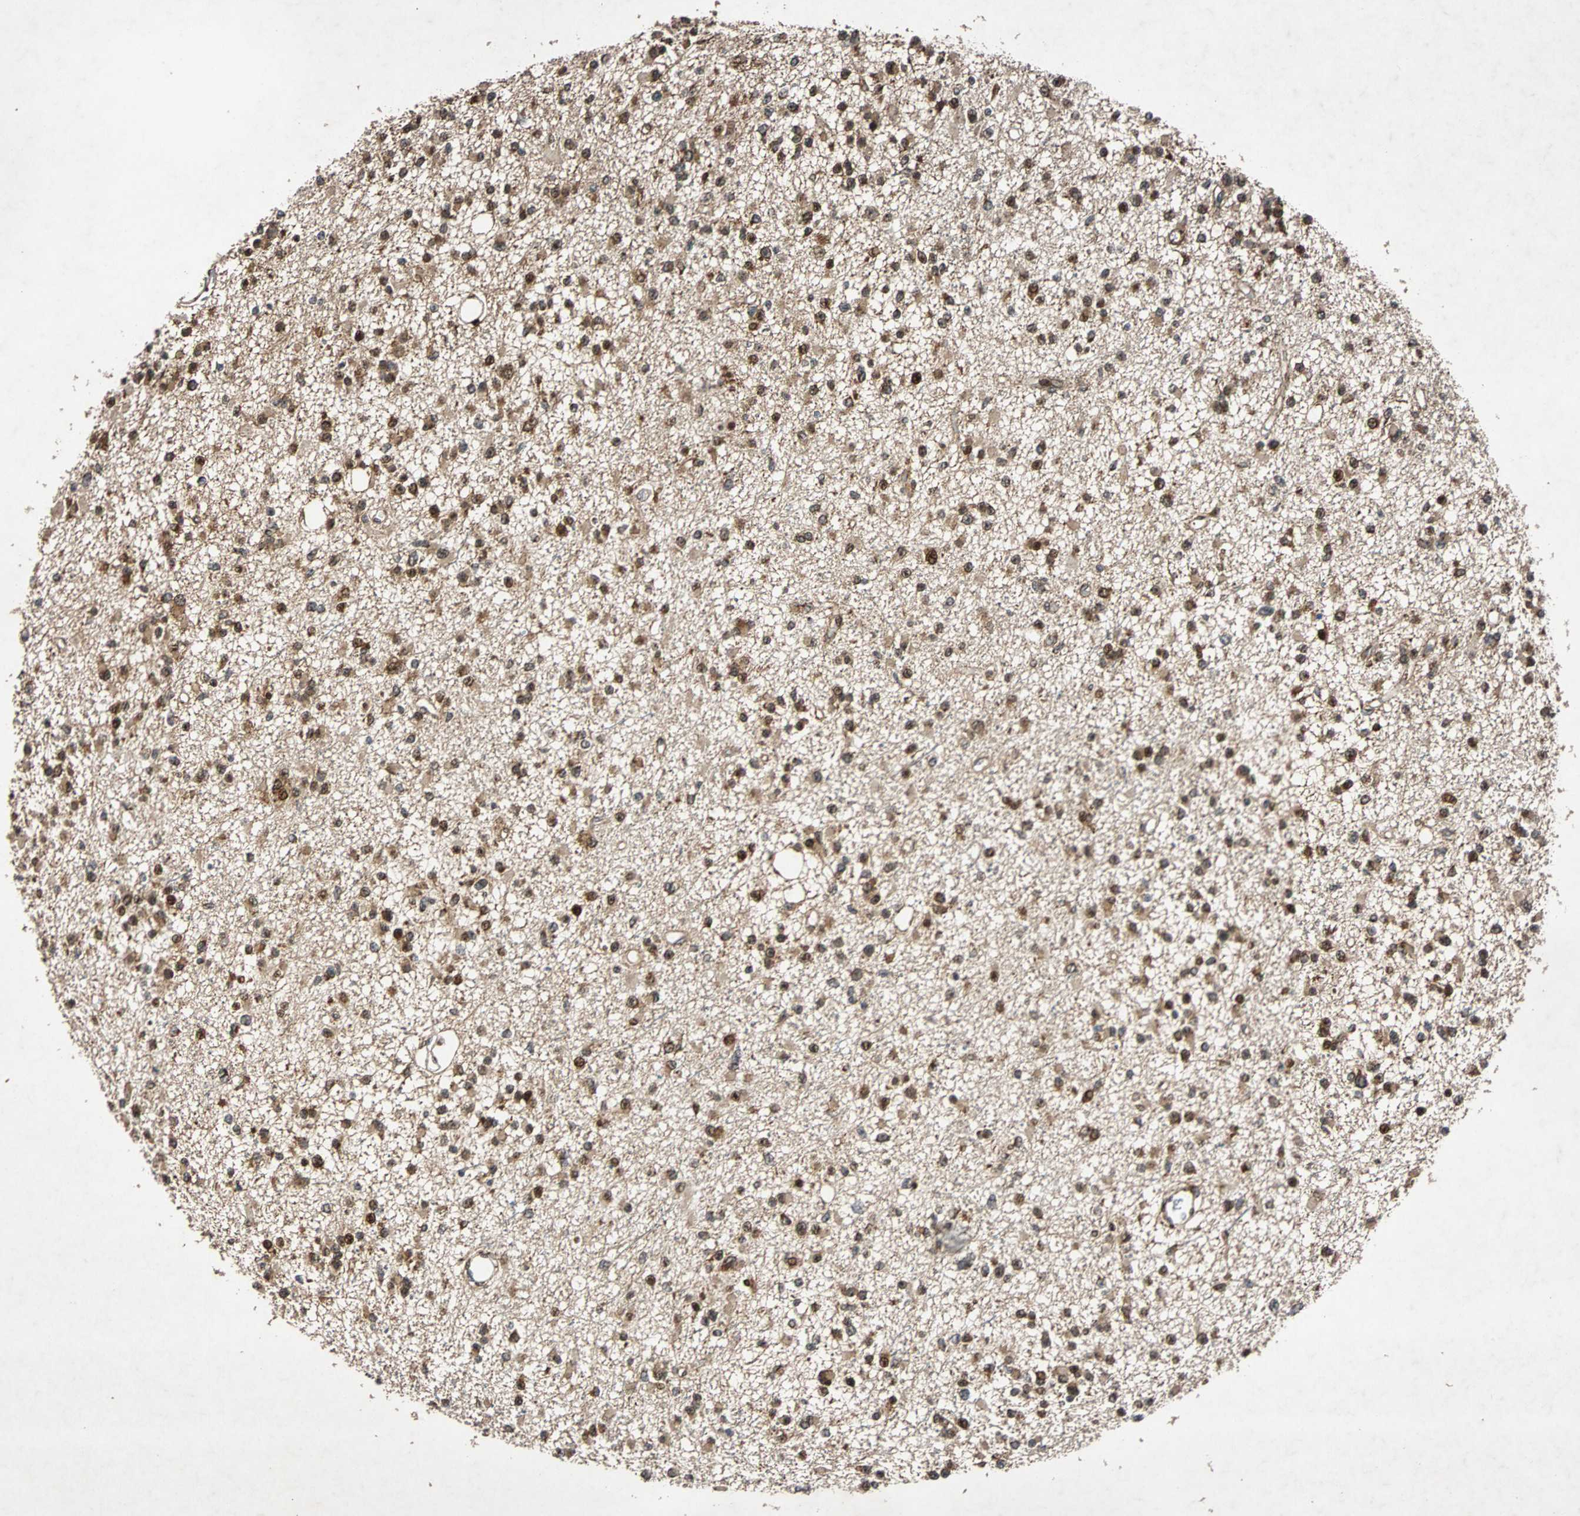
{"staining": {"intensity": "strong", "quantity": ">75%", "location": "cytoplasmic/membranous,nuclear"}, "tissue": "glioma", "cell_type": "Tumor cells", "image_type": "cancer", "snomed": [{"axis": "morphology", "description": "Glioma, malignant, Low grade"}, {"axis": "topography", "description": "Brain"}], "caption": "An immunohistochemistry micrograph of neoplastic tissue is shown. Protein staining in brown highlights strong cytoplasmic/membranous and nuclear positivity in glioma within tumor cells.", "gene": "USP31", "patient": {"sex": "female", "age": 22}}